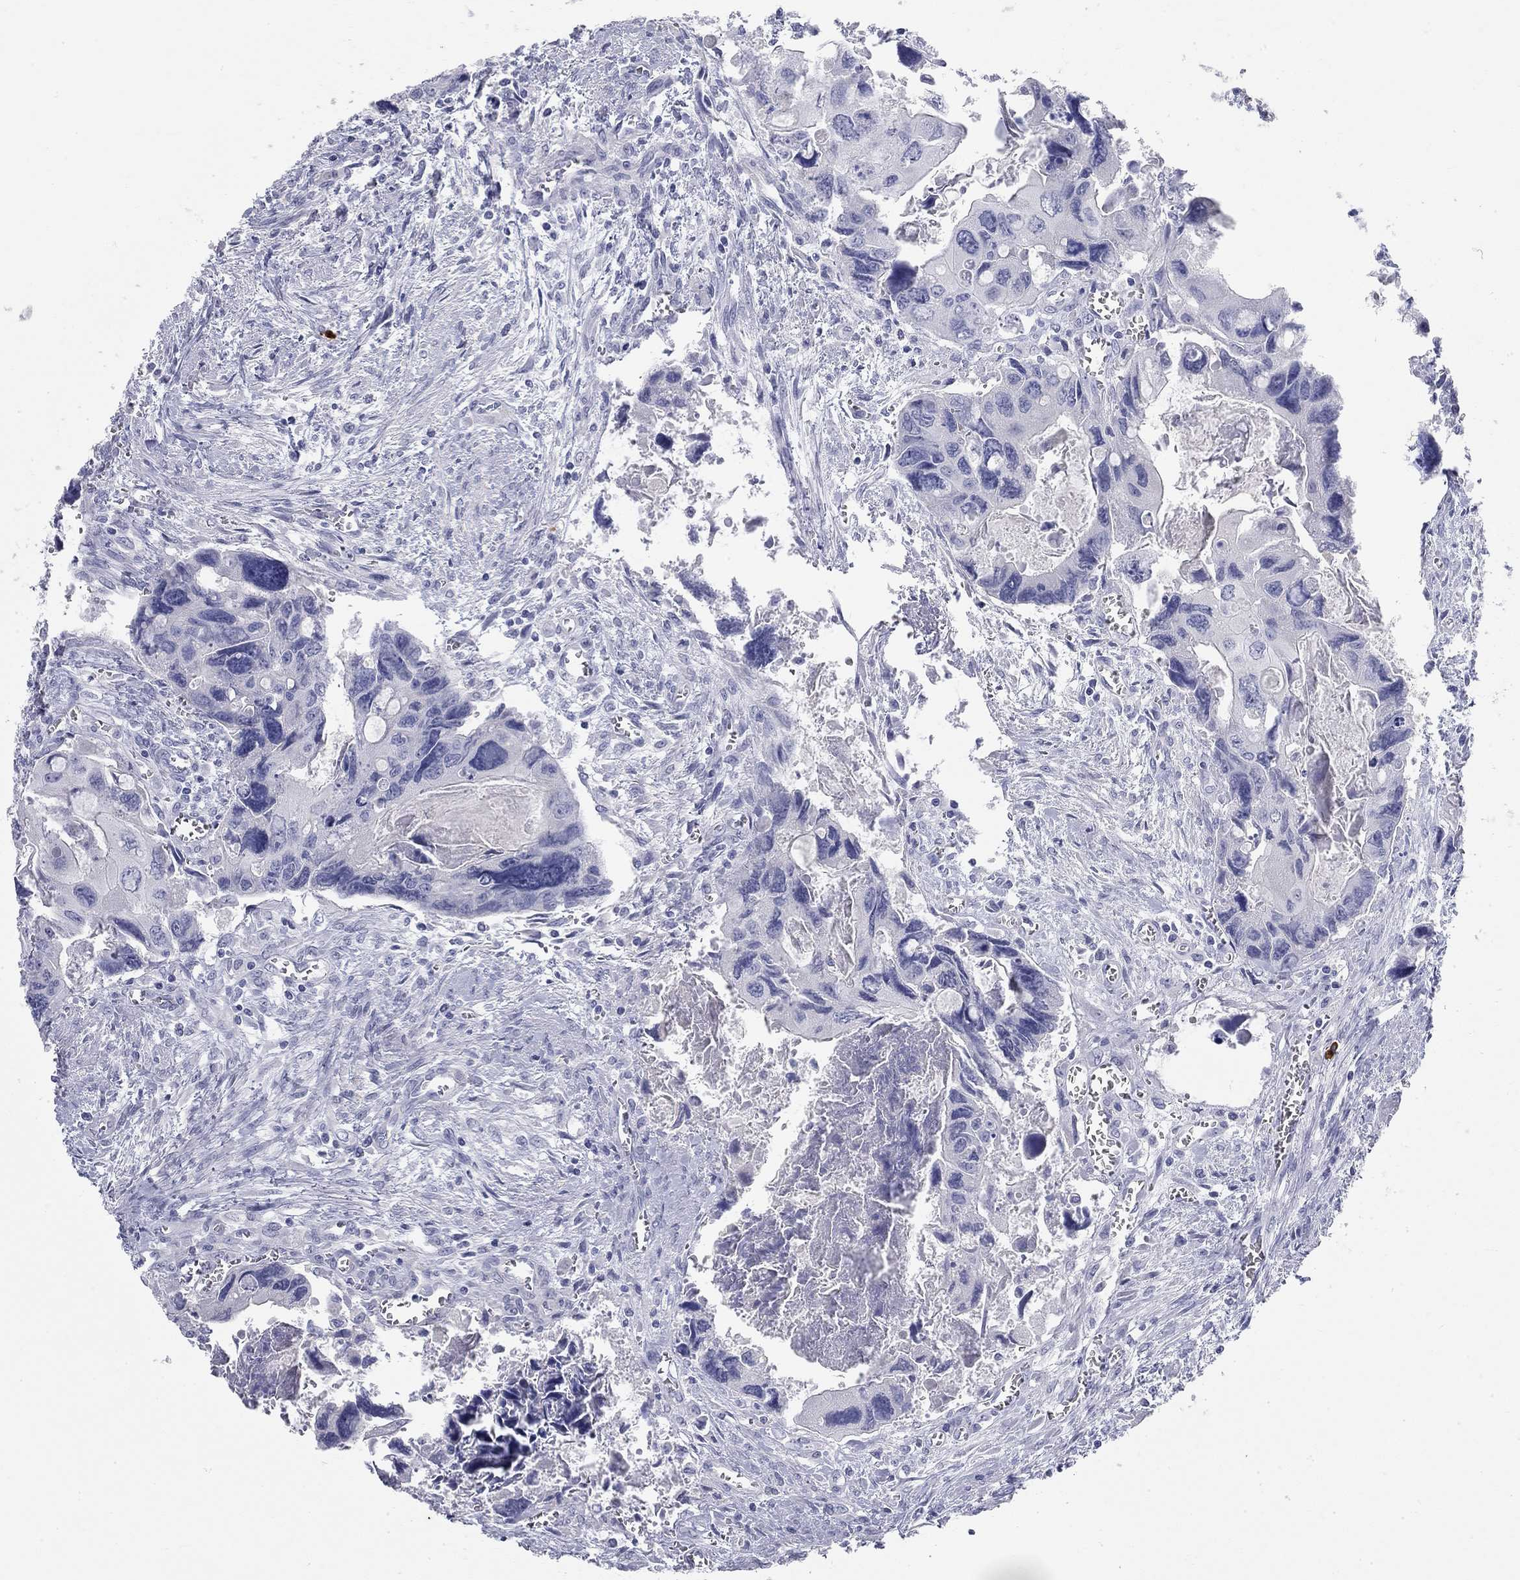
{"staining": {"intensity": "negative", "quantity": "none", "location": "none"}, "tissue": "colorectal cancer", "cell_type": "Tumor cells", "image_type": "cancer", "snomed": [{"axis": "morphology", "description": "Adenocarcinoma, NOS"}, {"axis": "topography", "description": "Rectum"}], "caption": "Tumor cells show no significant positivity in colorectal cancer (adenocarcinoma).", "gene": "PHOX2B", "patient": {"sex": "male", "age": 62}}